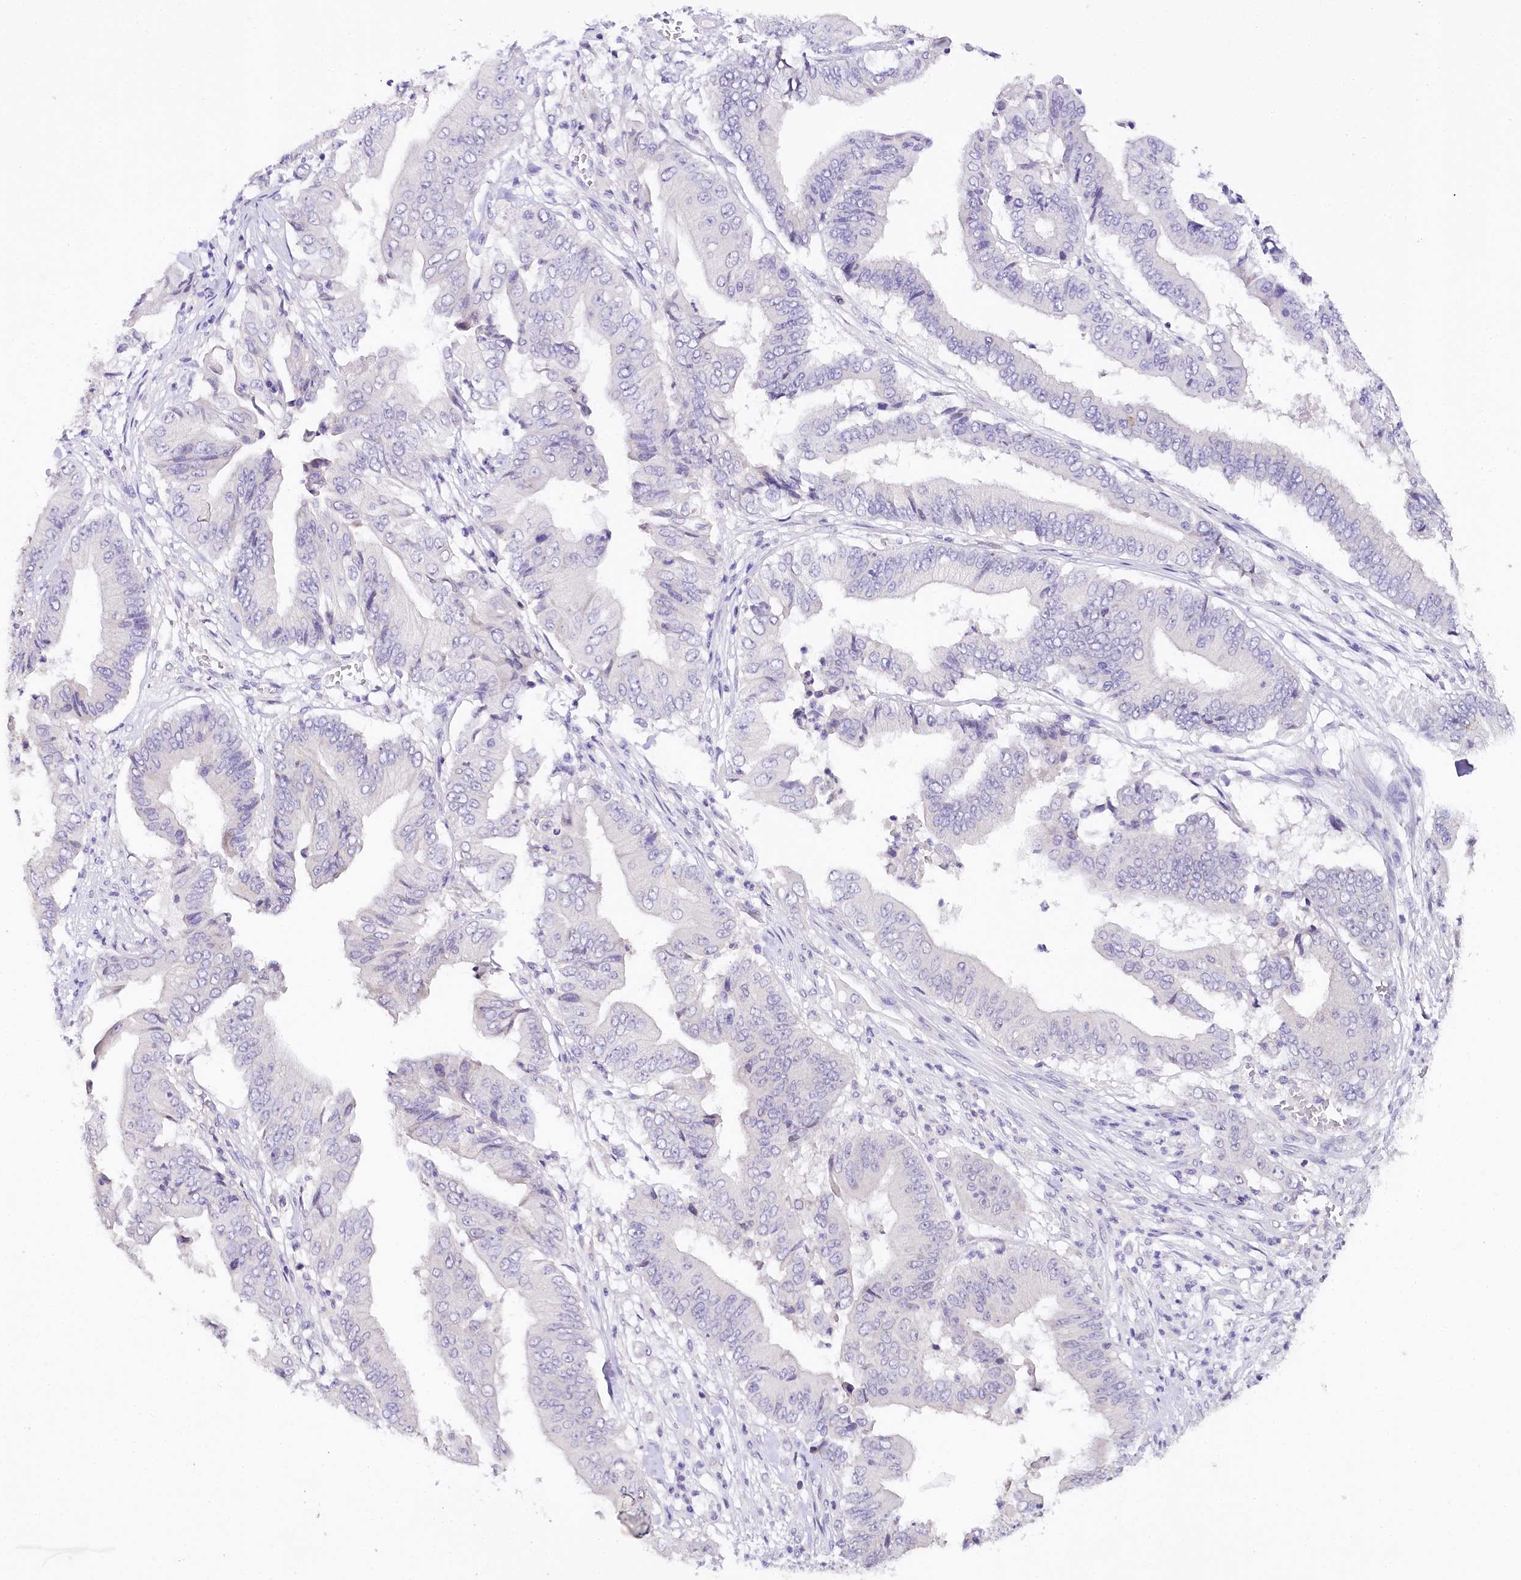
{"staining": {"intensity": "negative", "quantity": "none", "location": "none"}, "tissue": "pancreatic cancer", "cell_type": "Tumor cells", "image_type": "cancer", "snomed": [{"axis": "morphology", "description": "Adenocarcinoma, NOS"}, {"axis": "topography", "description": "Pancreas"}], "caption": "Tumor cells show no significant protein staining in pancreatic adenocarcinoma. Nuclei are stained in blue.", "gene": "TP53", "patient": {"sex": "female", "age": 77}}